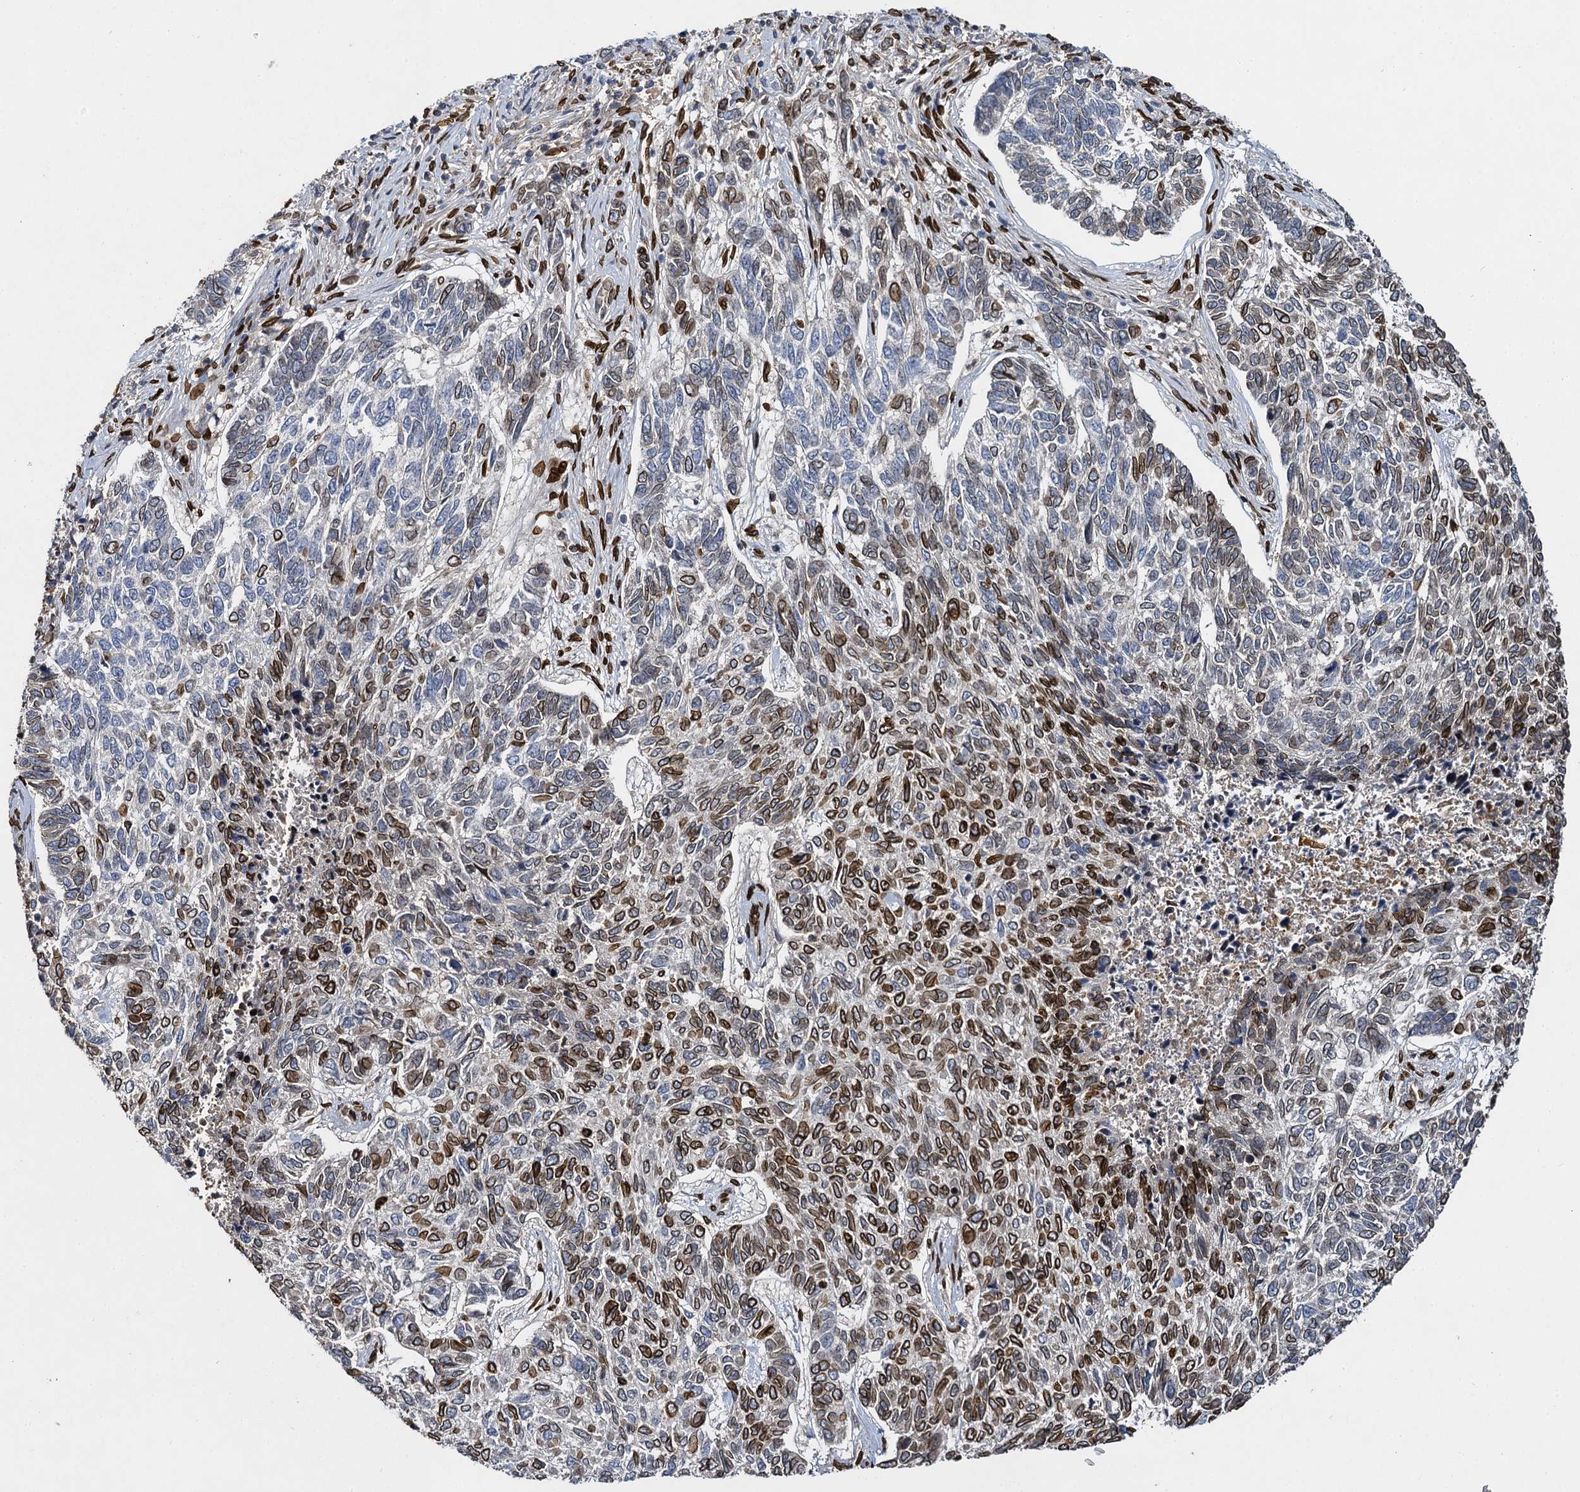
{"staining": {"intensity": "moderate", "quantity": "25%-75%", "location": "cytoplasmic/membranous,nuclear"}, "tissue": "skin cancer", "cell_type": "Tumor cells", "image_type": "cancer", "snomed": [{"axis": "morphology", "description": "Basal cell carcinoma"}, {"axis": "topography", "description": "Skin"}], "caption": "High-power microscopy captured an immunohistochemistry histopathology image of basal cell carcinoma (skin), revealing moderate cytoplasmic/membranous and nuclear positivity in approximately 25%-75% of tumor cells.", "gene": "SLC11A2", "patient": {"sex": "female", "age": 65}}